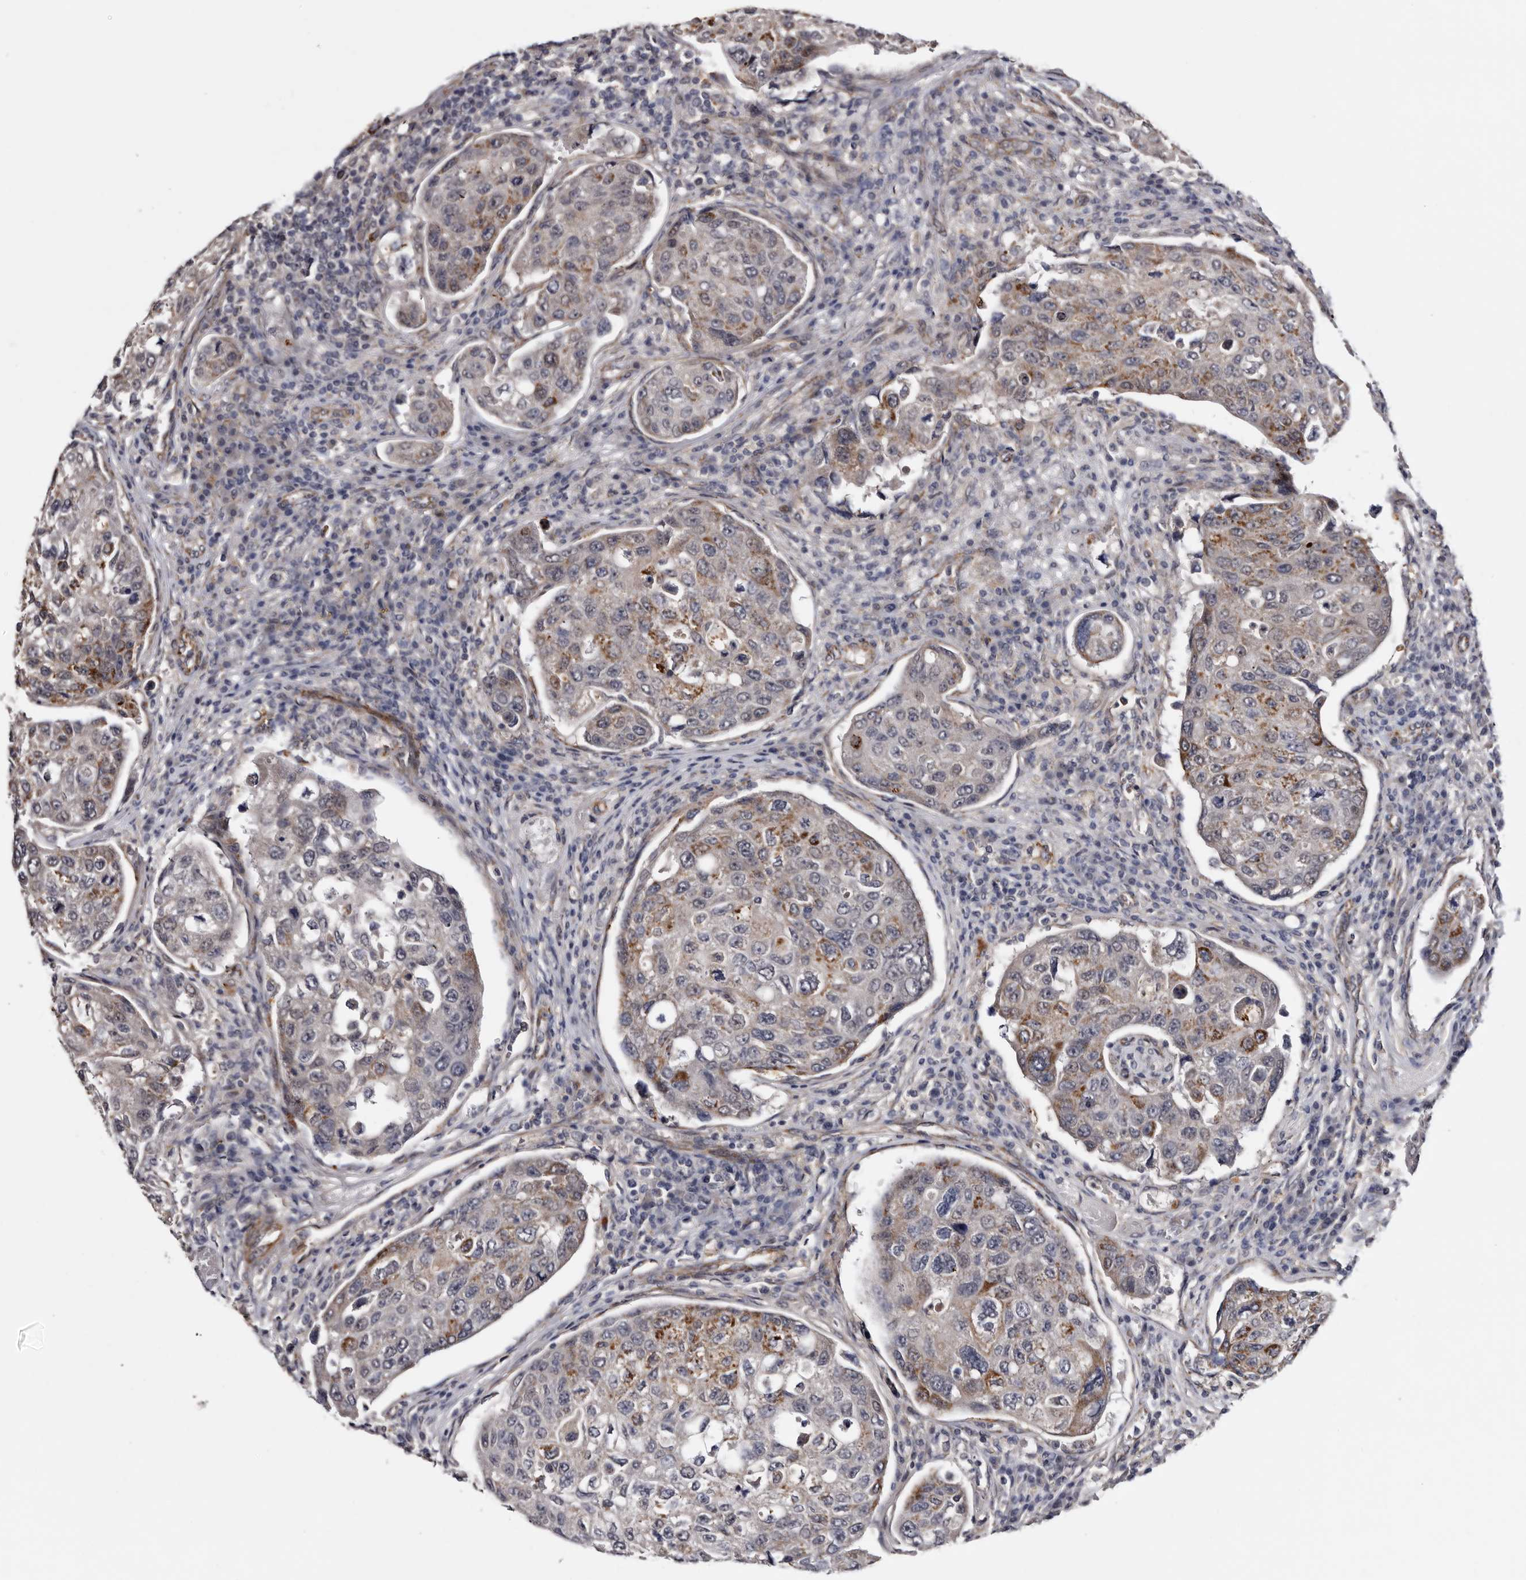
{"staining": {"intensity": "strong", "quantity": "<25%", "location": "cytoplasmic/membranous"}, "tissue": "urothelial cancer", "cell_type": "Tumor cells", "image_type": "cancer", "snomed": [{"axis": "morphology", "description": "Urothelial carcinoma, High grade"}, {"axis": "topography", "description": "Lymph node"}, {"axis": "topography", "description": "Urinary bladder"}], "caption": "This micrograph exhibits immunohistochemistry (IHC) staining of urothelial carcinoma (high-grade), with medium strong cytoplasmic/membranous positivity in approximately <25% of tumor cells.", "gene": "ARMCX2", "patient": {"sex": "male", "age": 51}}